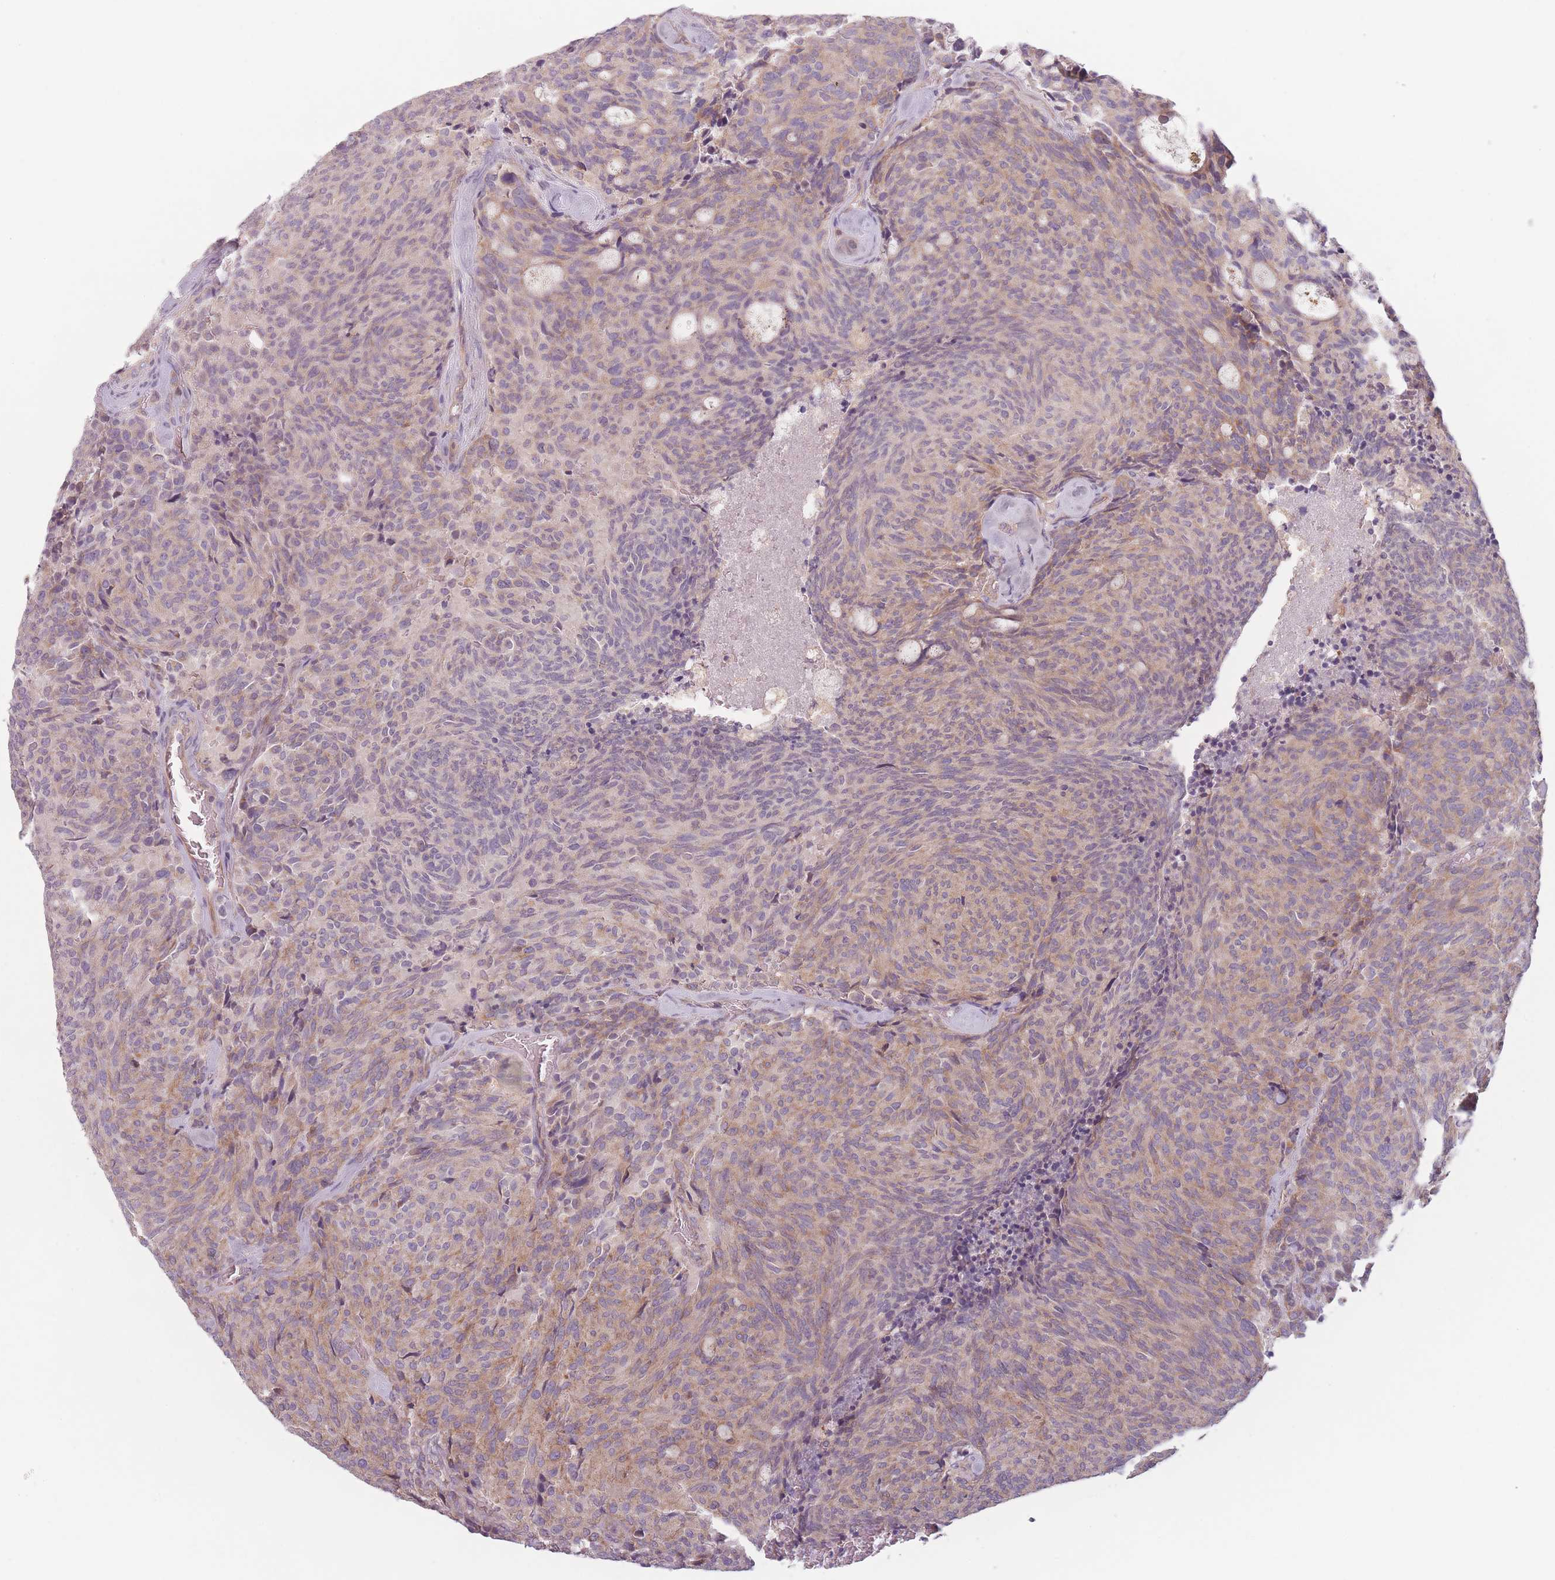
{"staining": {"intensity": "weak", "quantity": "25%-75%", "location": "cytoplasmic/membranous"}, "tissue": "carcinoid", "cell_type": "Tumor cells", "image_type": "cancer", "snomed": [{"axis": "morphology", "description": "Carcinoid, malignant, NOS"}, {"axis": "topography", "description": "Pancreas"}], "caption": "An immunohistochemistry (IHC) image of tumor tissue is shown. Protein staining in brown shows weak cytoplasmic/membranous positivity in carcinoid (malignant) within tumor cells.", "gene": "NT5DC2", "patient": {"sex": "female", "age": 54}}